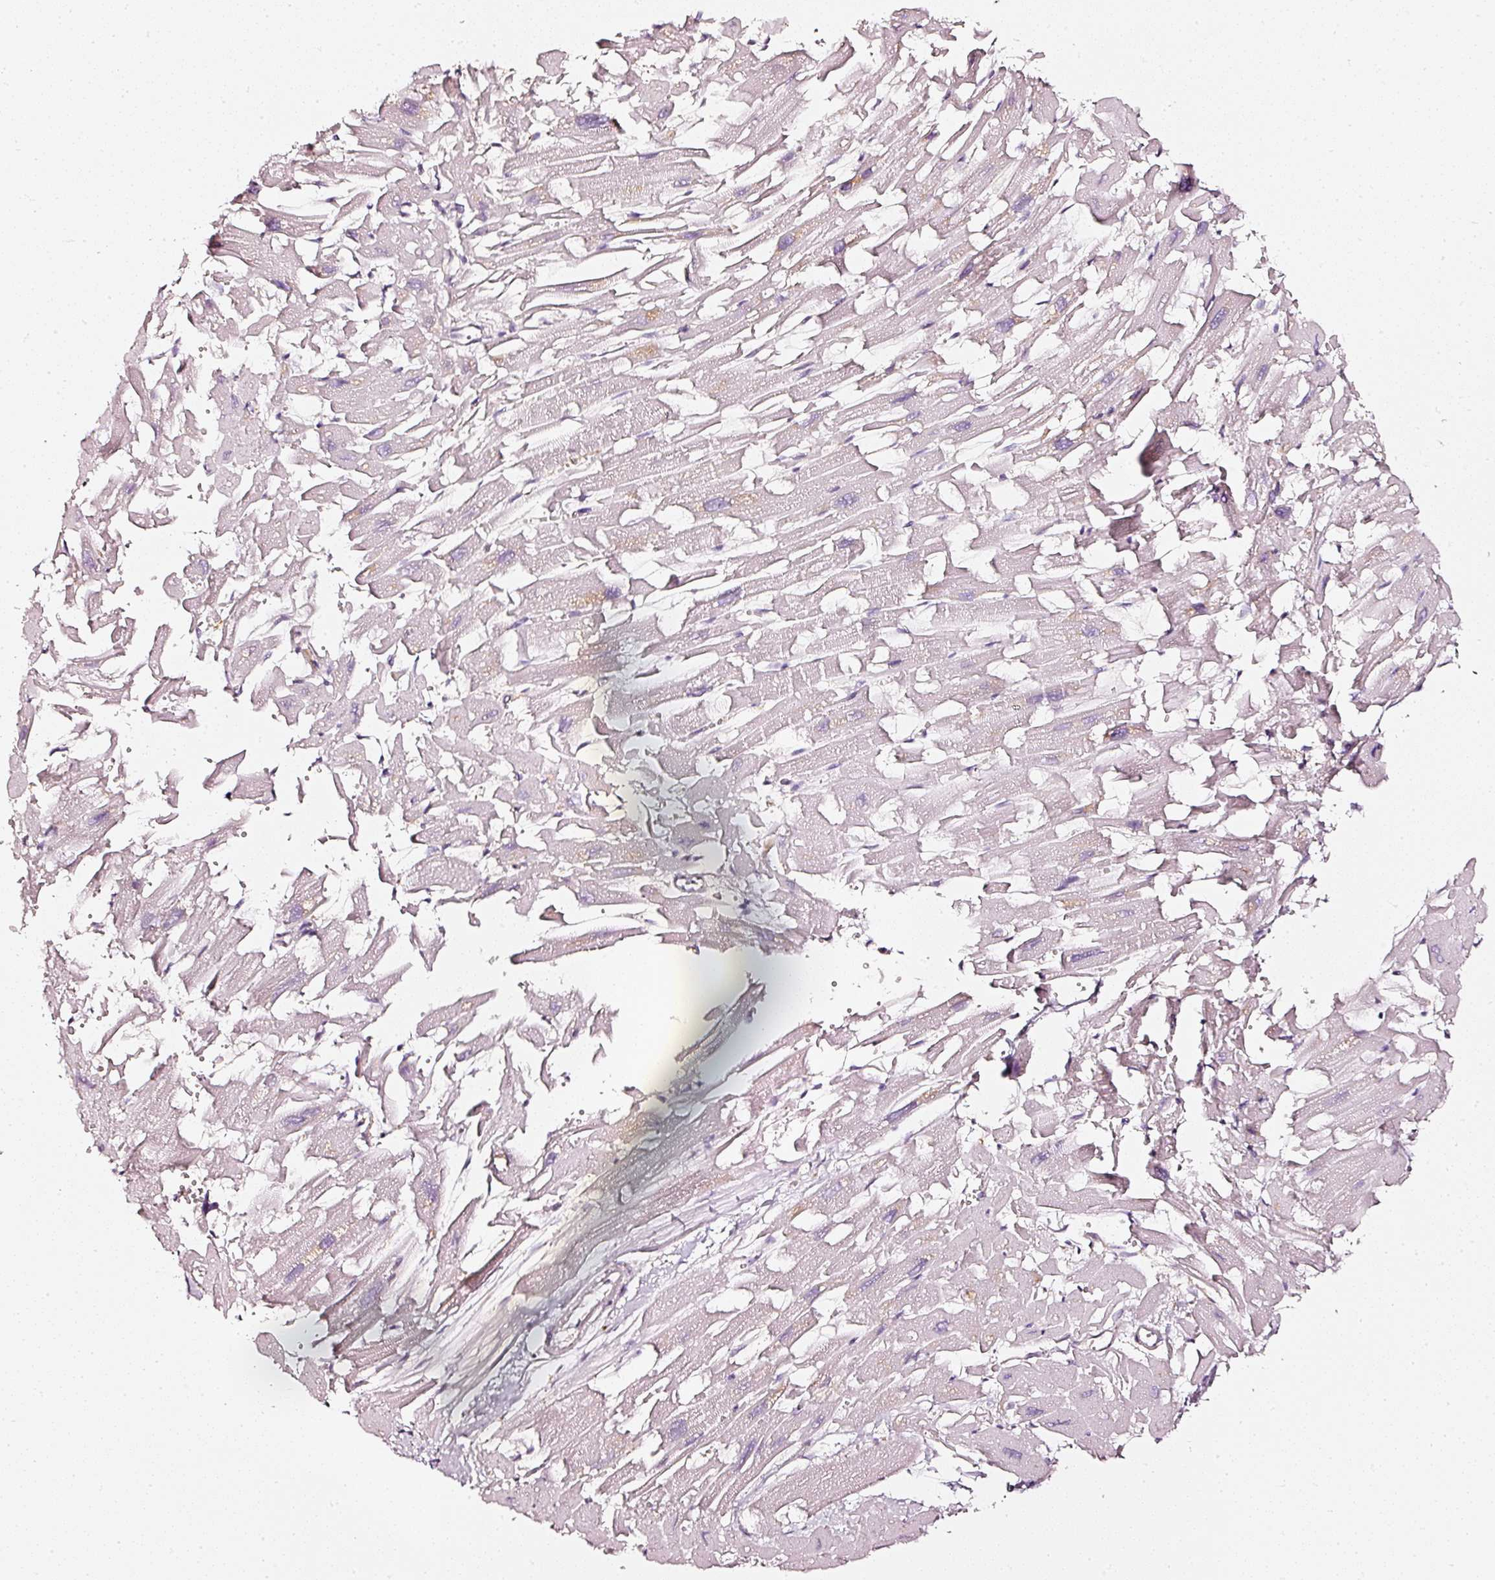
{"staining": {"intensity": "negative", "quantity": "none", "location": "none"}, "tissue": "heart muscle", "cell_type": "Cardiomyocytes", "image_type": "normal", "snomed": [{"axis": "morphology", "description": "Normal tissue, NOS"}, {"axis": "topography", "description": "Heart"}], "caption": "High power microscopy photomicrograph of an immunohistochemistry (IHC) micrograph of benign heart muscle, revealing no significant positivity in cardiomyocytes.", "gene": "CNP", "patient": {"sex": "female", "age": 64}}